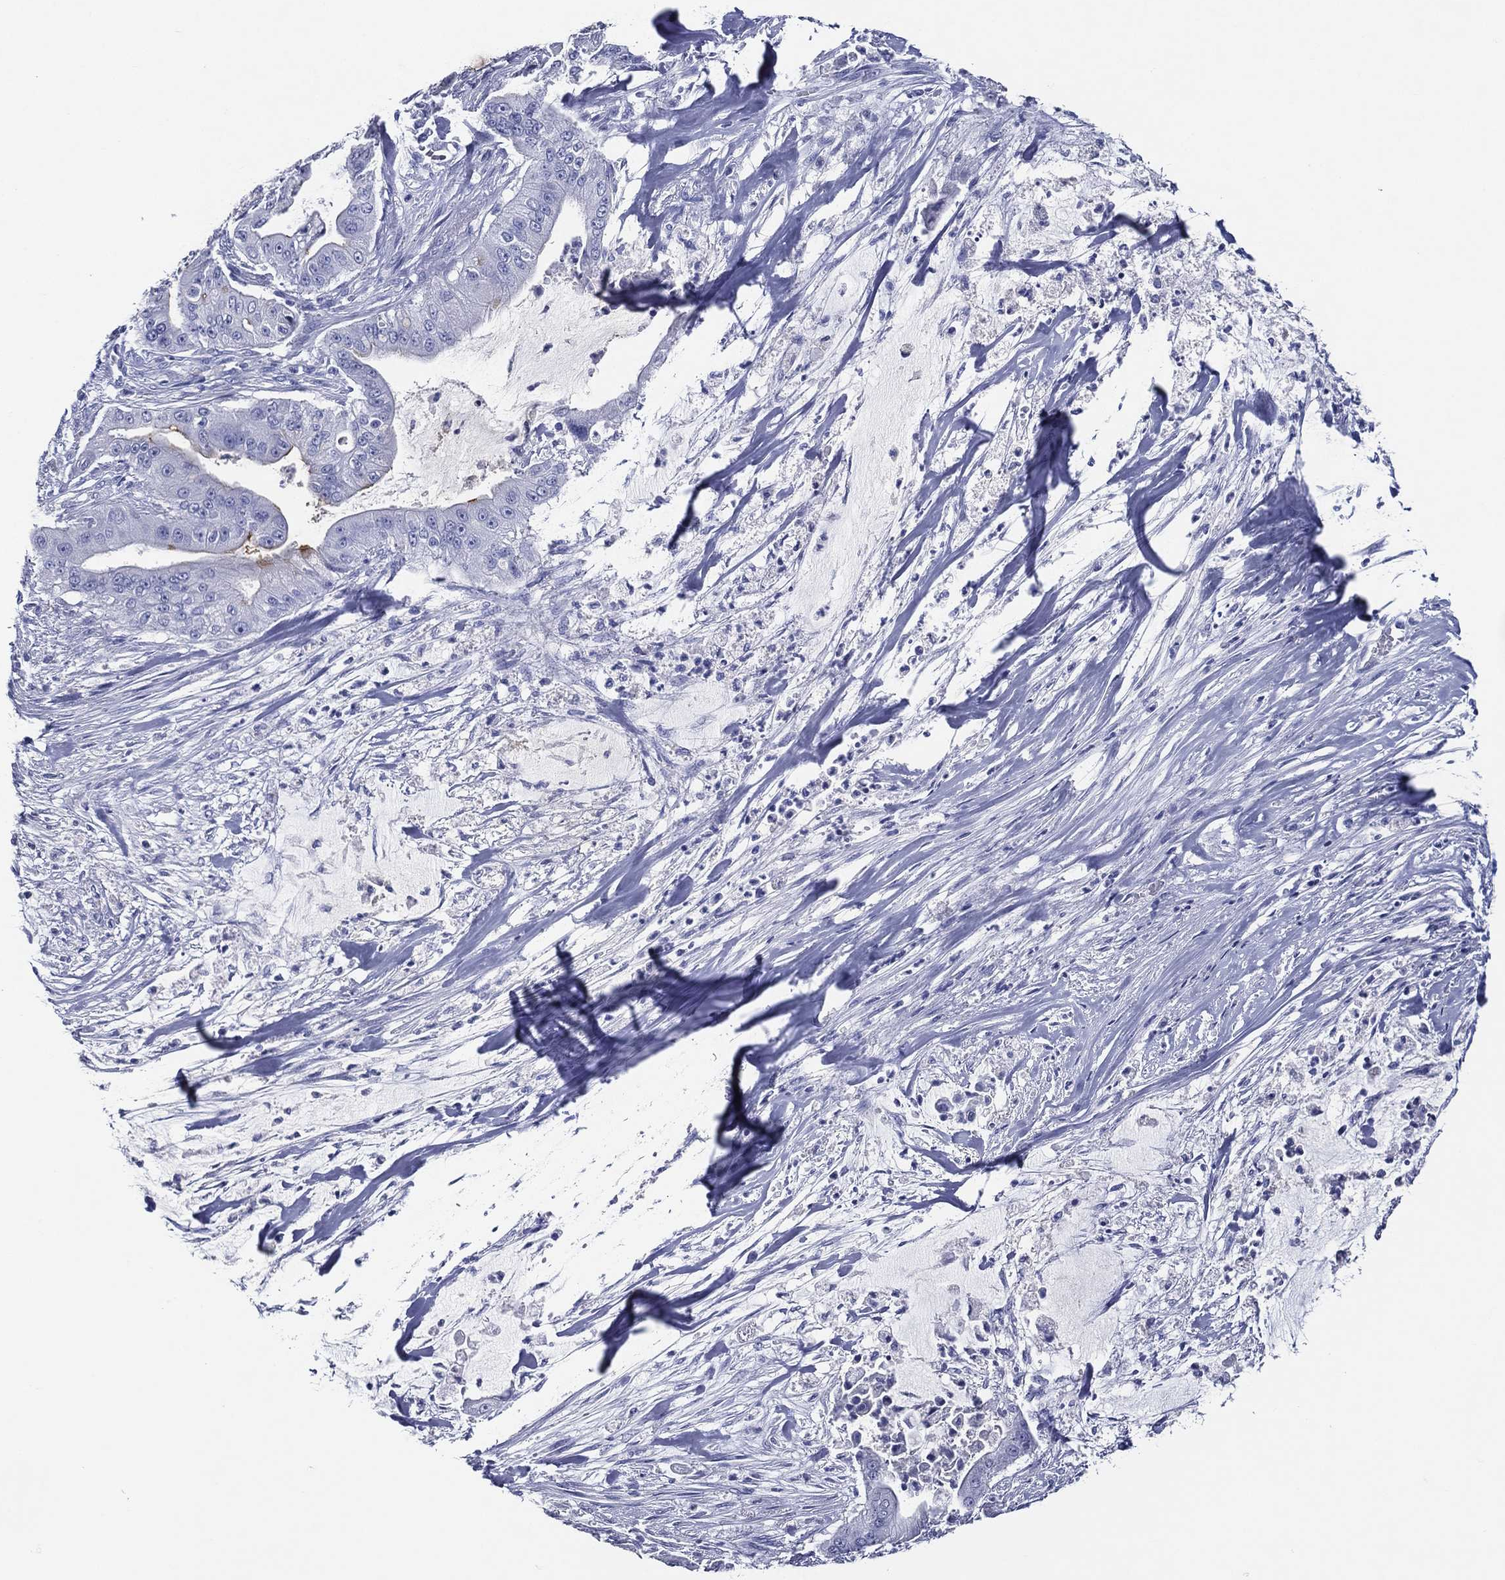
{"staining": {"intensity": "negative", "quantity": "none", "location": "none"}, "tissue": "pancreatic cancer", "cell_type": "Tumor cells", "image_type": "cancer", "snomed": [{"axis": "morphology", "description": "Normal tissue, NOS"}, {"axis": "morphology", "description": "Inflammation, NOS"}, {"axis": "morphology", "description": "Adenocarcinoma, NOS"}, {"axis": "topography", "description": "Pancreas"}], "caption": "The image demonstrates no staining of tumor cells in pancreatic cancer (adenocarcinoma).", "gene": "ACE2", "patient": {"sex": "male", "age": 57}}